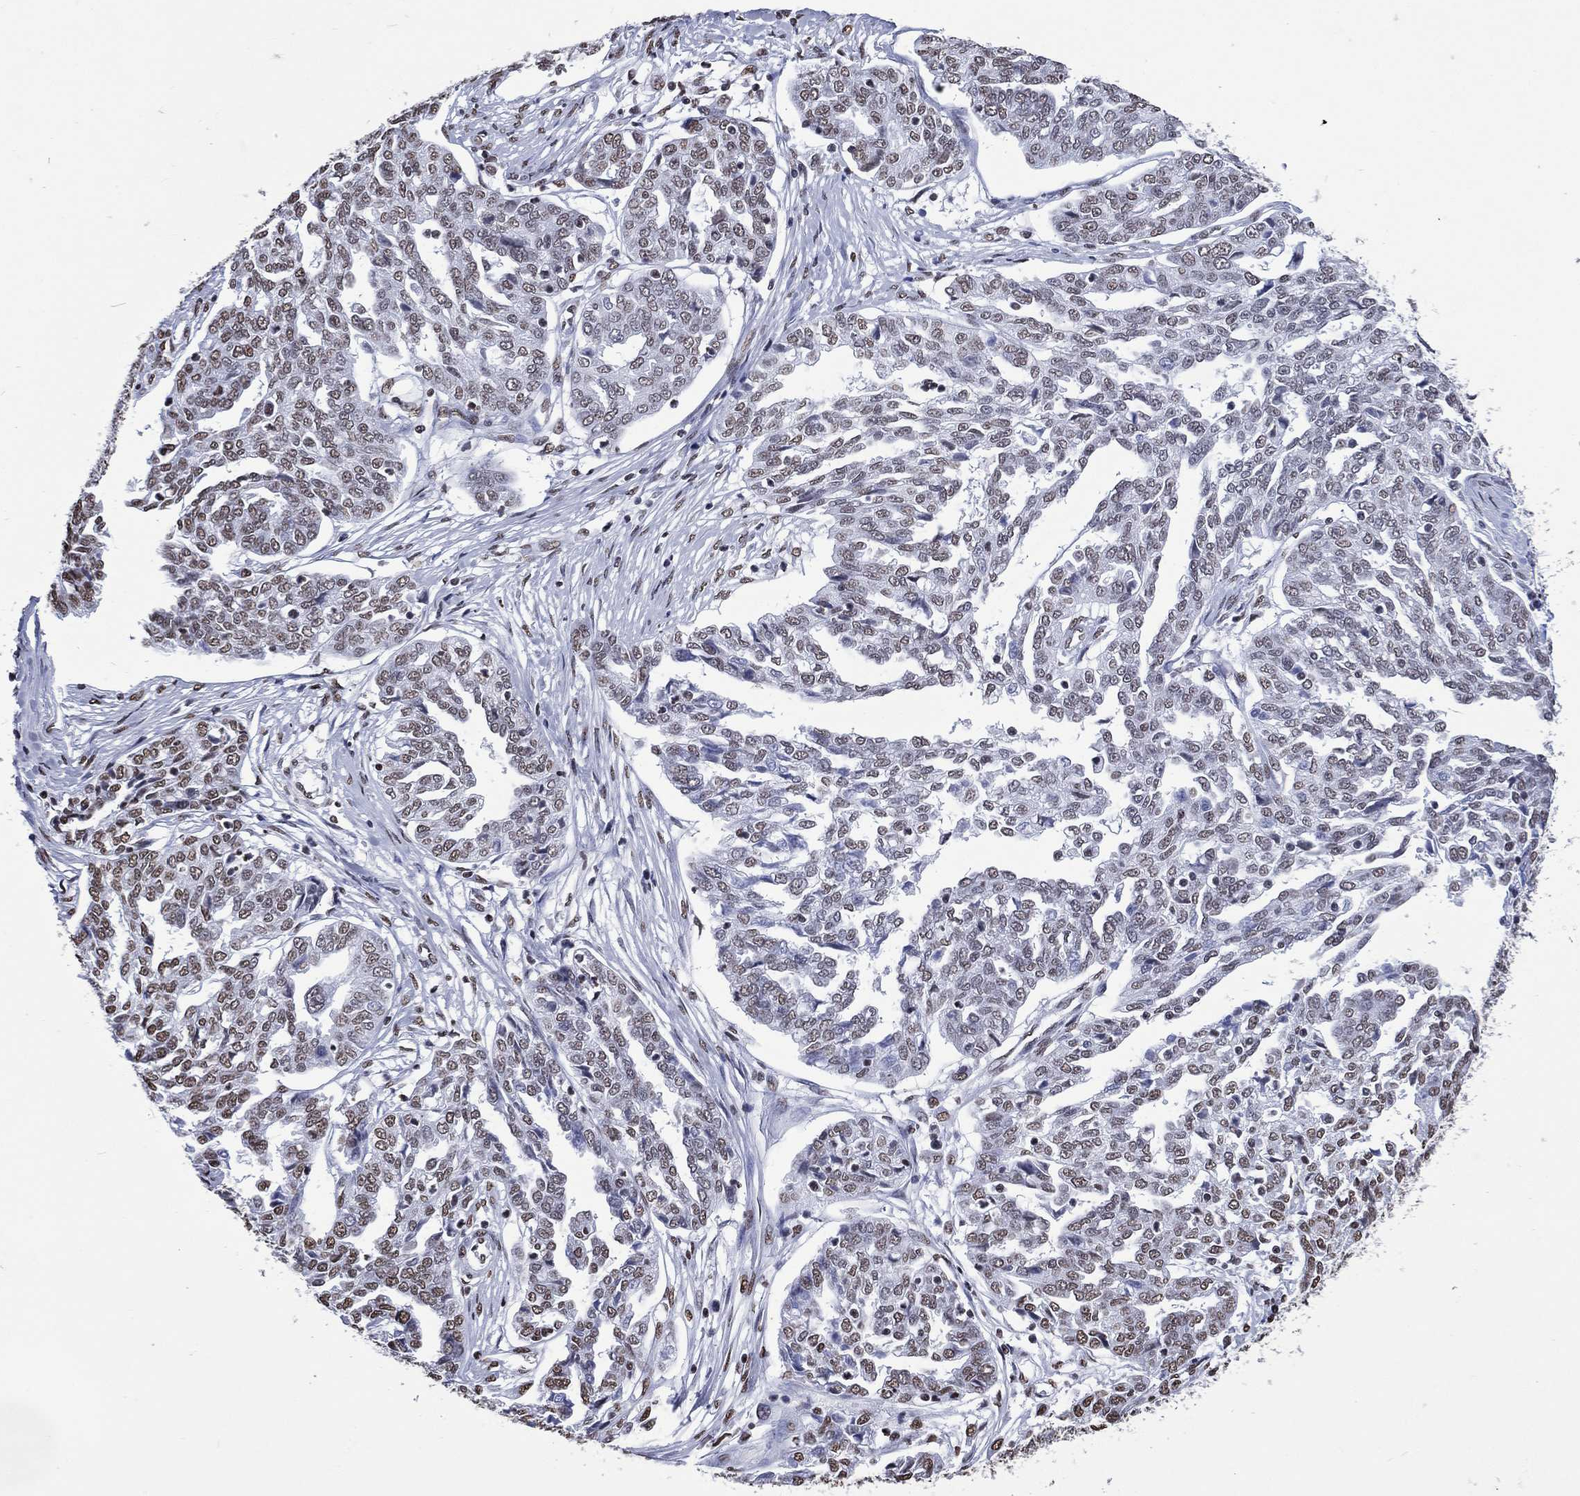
{"staining": {"intensity": "moderate", "quantity": "<25%", "location": "nuclear"}, "tissue": "ovarian cancer", "cell_type": "Tumor cells", "image_type": "cancer", "snomed": [{"axis": "morphology", "description": "Cystadenocarcinoma, serous, NOS"}, {"axis": "topography", "description": "Ovary"}], "caption": "This is an image of immunohistochemistry staining of ovarian cancer (serous cystadenocarcinoma), which shows moderate positivity in the nuclear of tumor cells.", "gene": "RETREG2", "patient": {"sex": "female", "age": 67}}